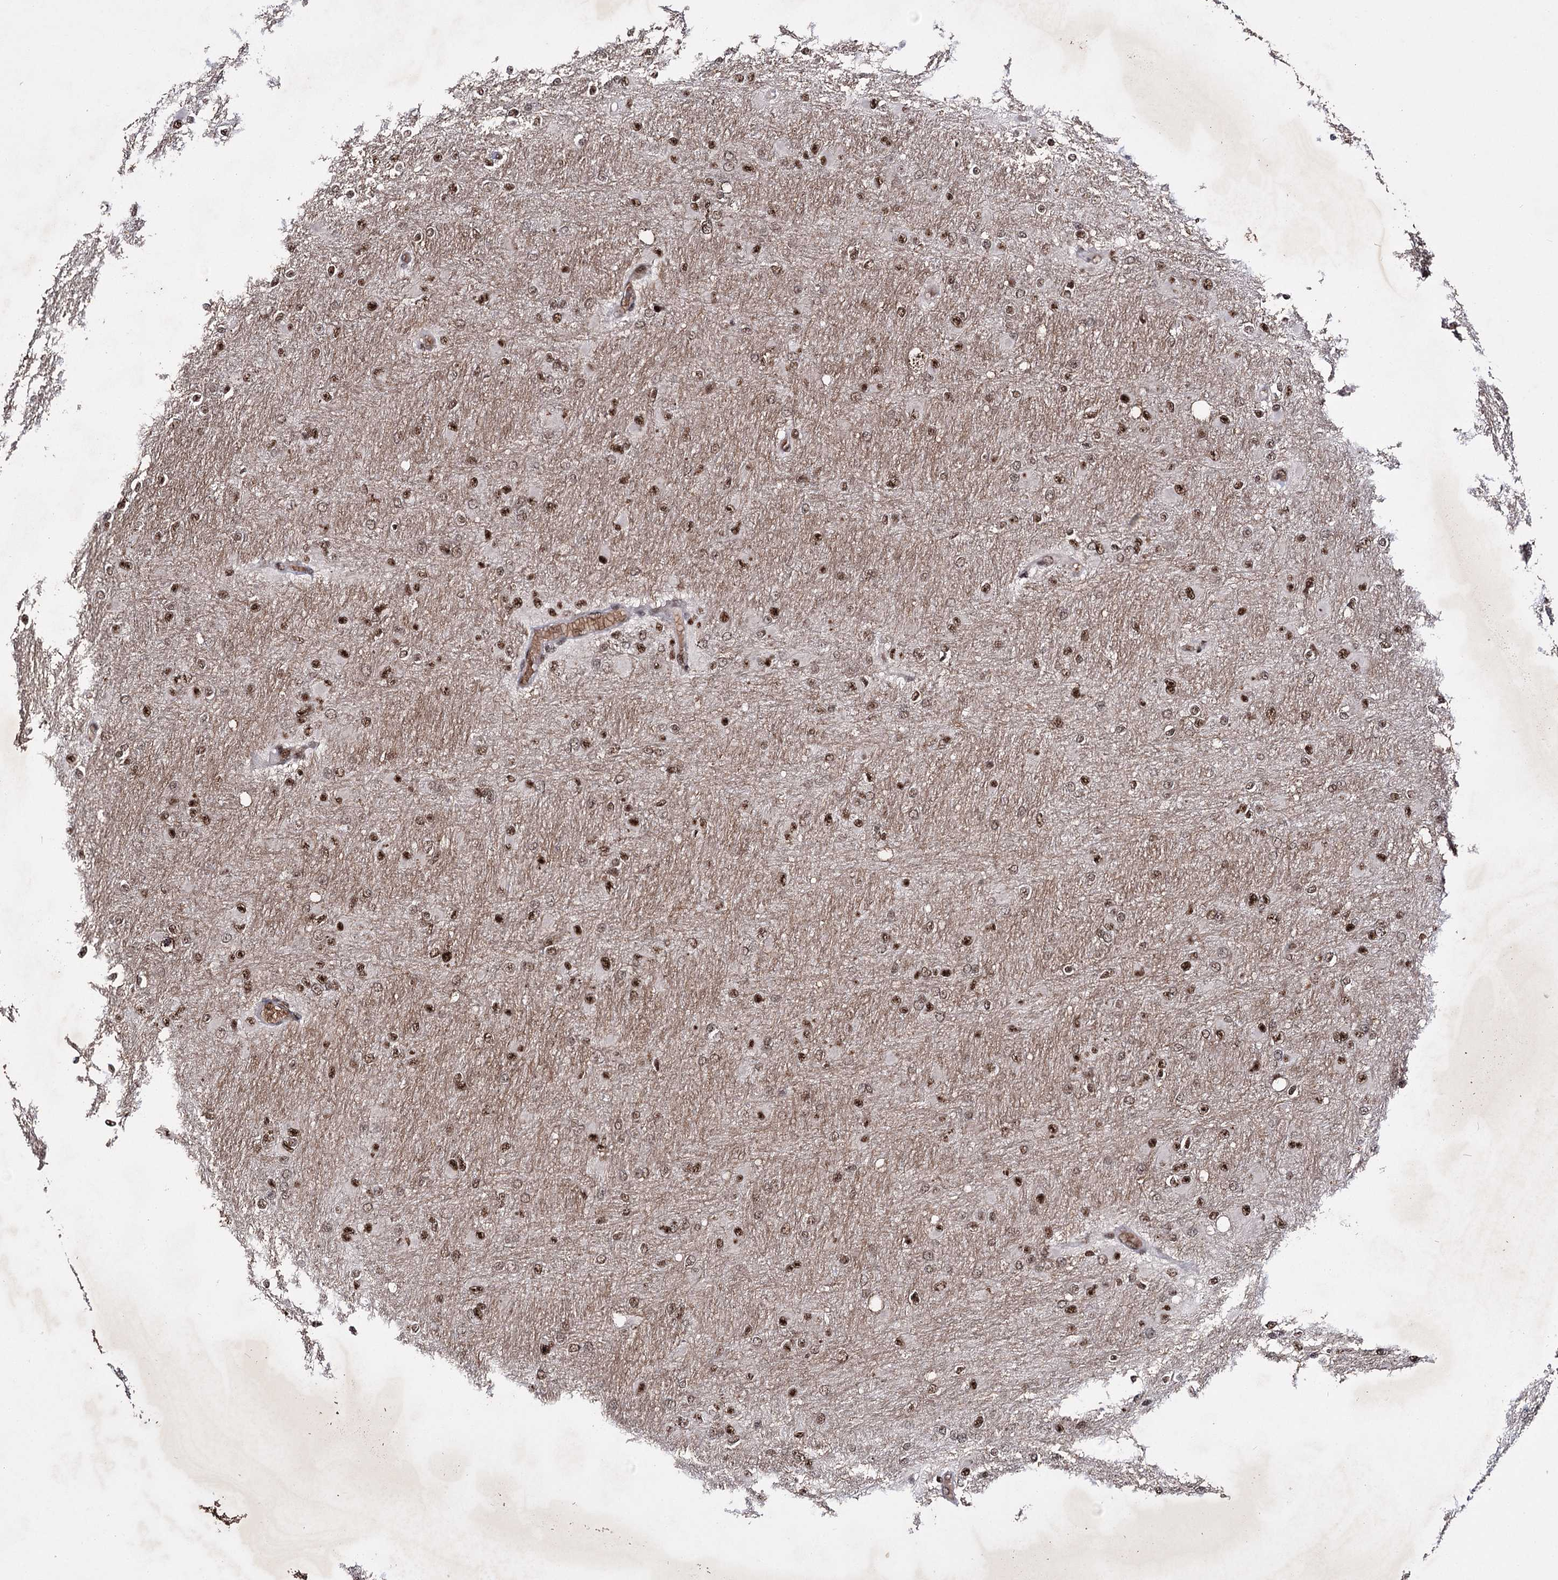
{"staining": {"intensity": "strong", "quantity": ">75%", "location": "nuclear"}, "tissue": "glioma", "cell_type": "Tumor cells", "image_type": "cancer", "snomed": [{"axis": "morphology", "description": "Glioma, malignant, High grade"}, {"axis": "topography", "description": "Cerebral cortex"}], "caption": "Protein expression analysis of malignant glioma (high-grade) shows strong nuclear positivity in approximately >75% of tumor cells.", "gene": "PRPF40A", "patient": {"sex": "female", "age": 36}}